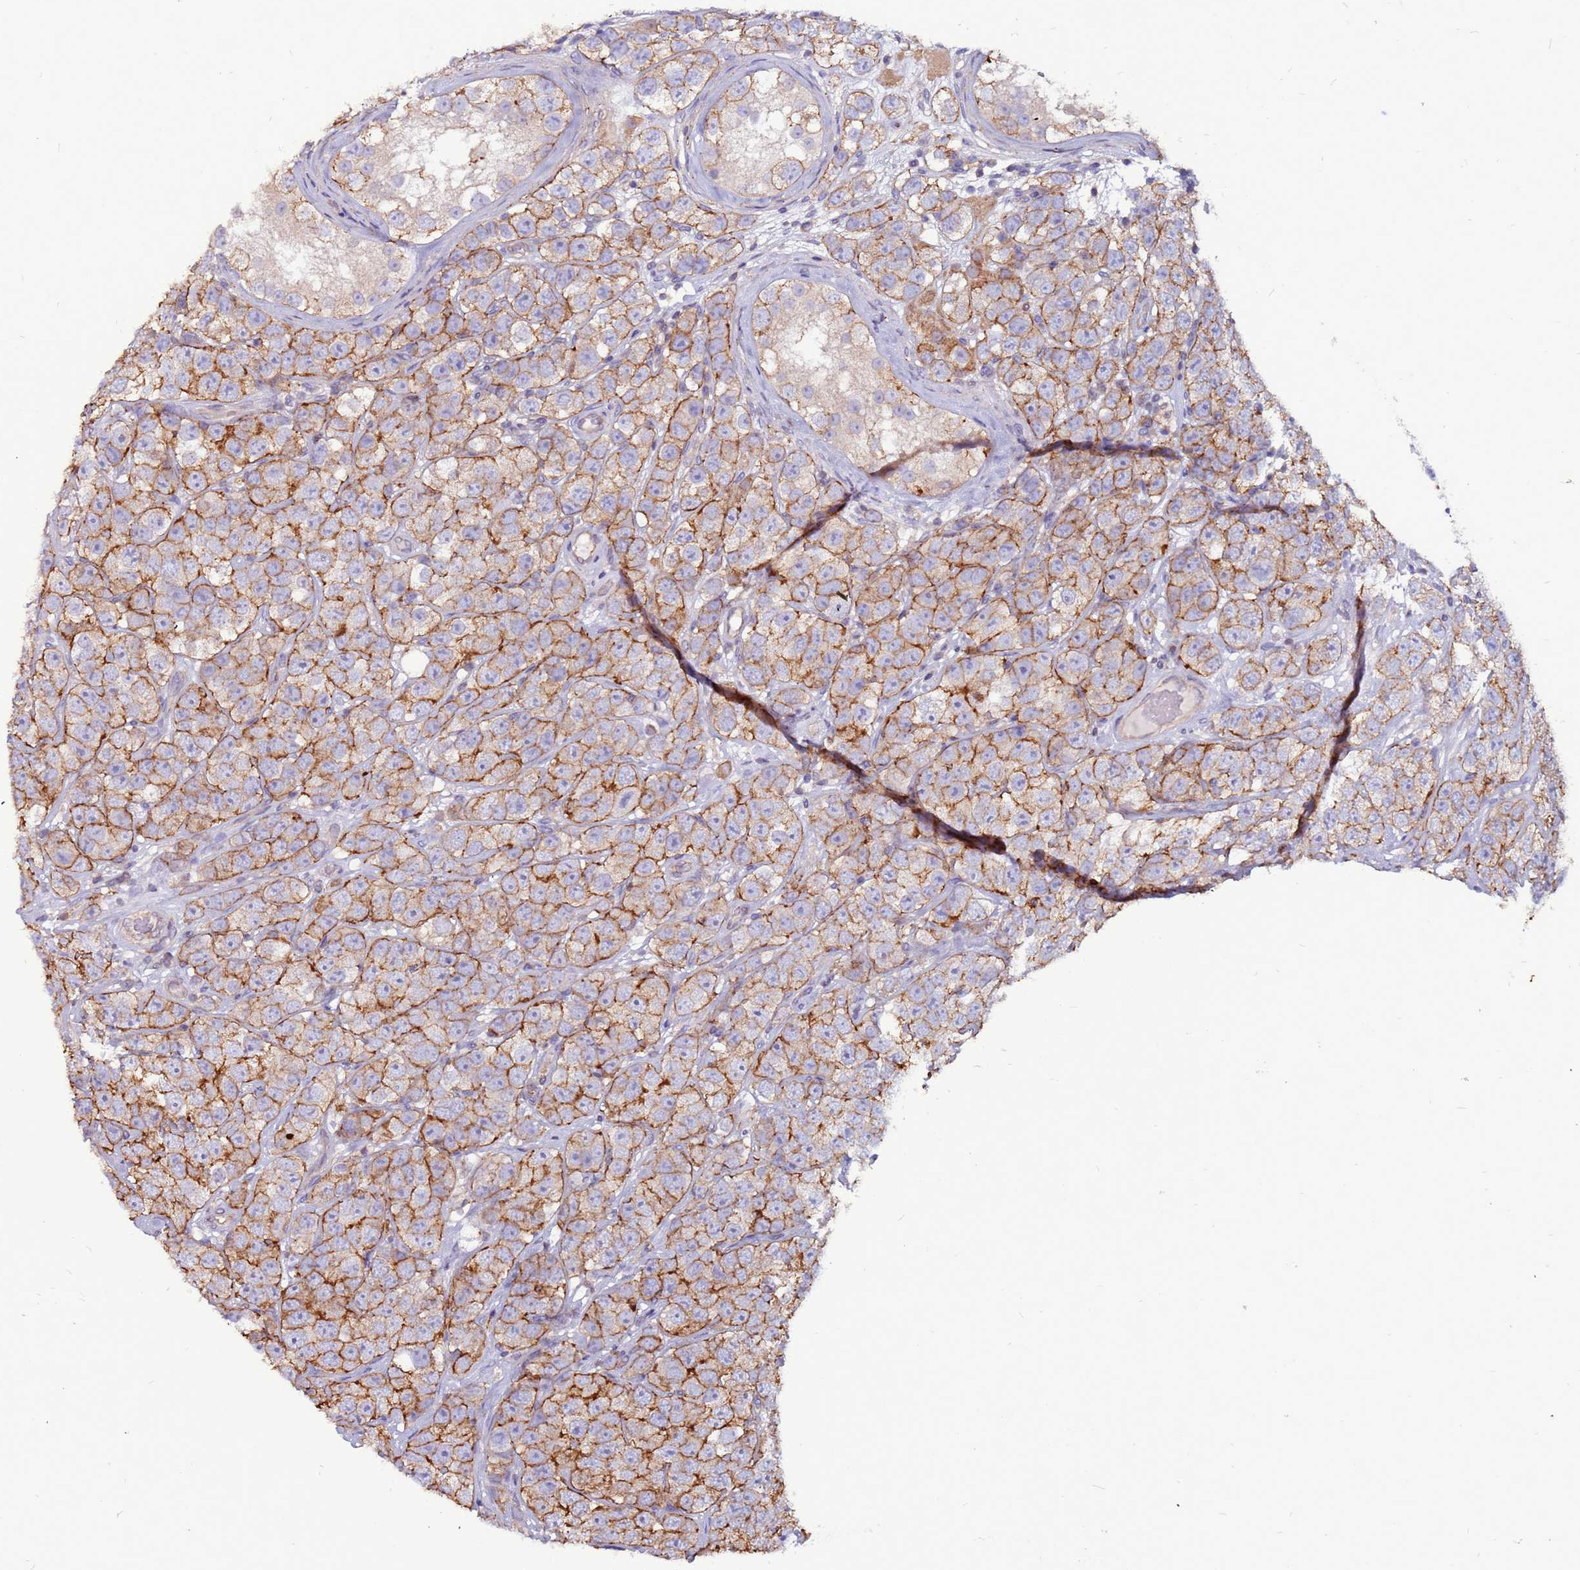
{"staining": {"intensity": "moderate", "quantity": ">75%", "location": "cytoplasmic/membranous"}, "tissue": "testis cancer", "cell_type": "Tumor cells", "image_type": "cancer", "snomed": [{"axis": "morphology", "description": "Seminoma, NOS"}, {"axis": "topography", "description": "Testis"}], "caption": "Immunohistochemical staining of human seminoma (testis) shows moderate cytoplasmic/membranous protein positivity in about >75% of tumor cells.", "gene": "NRN1L", "patient": {"sex": "male", "age": 28}}